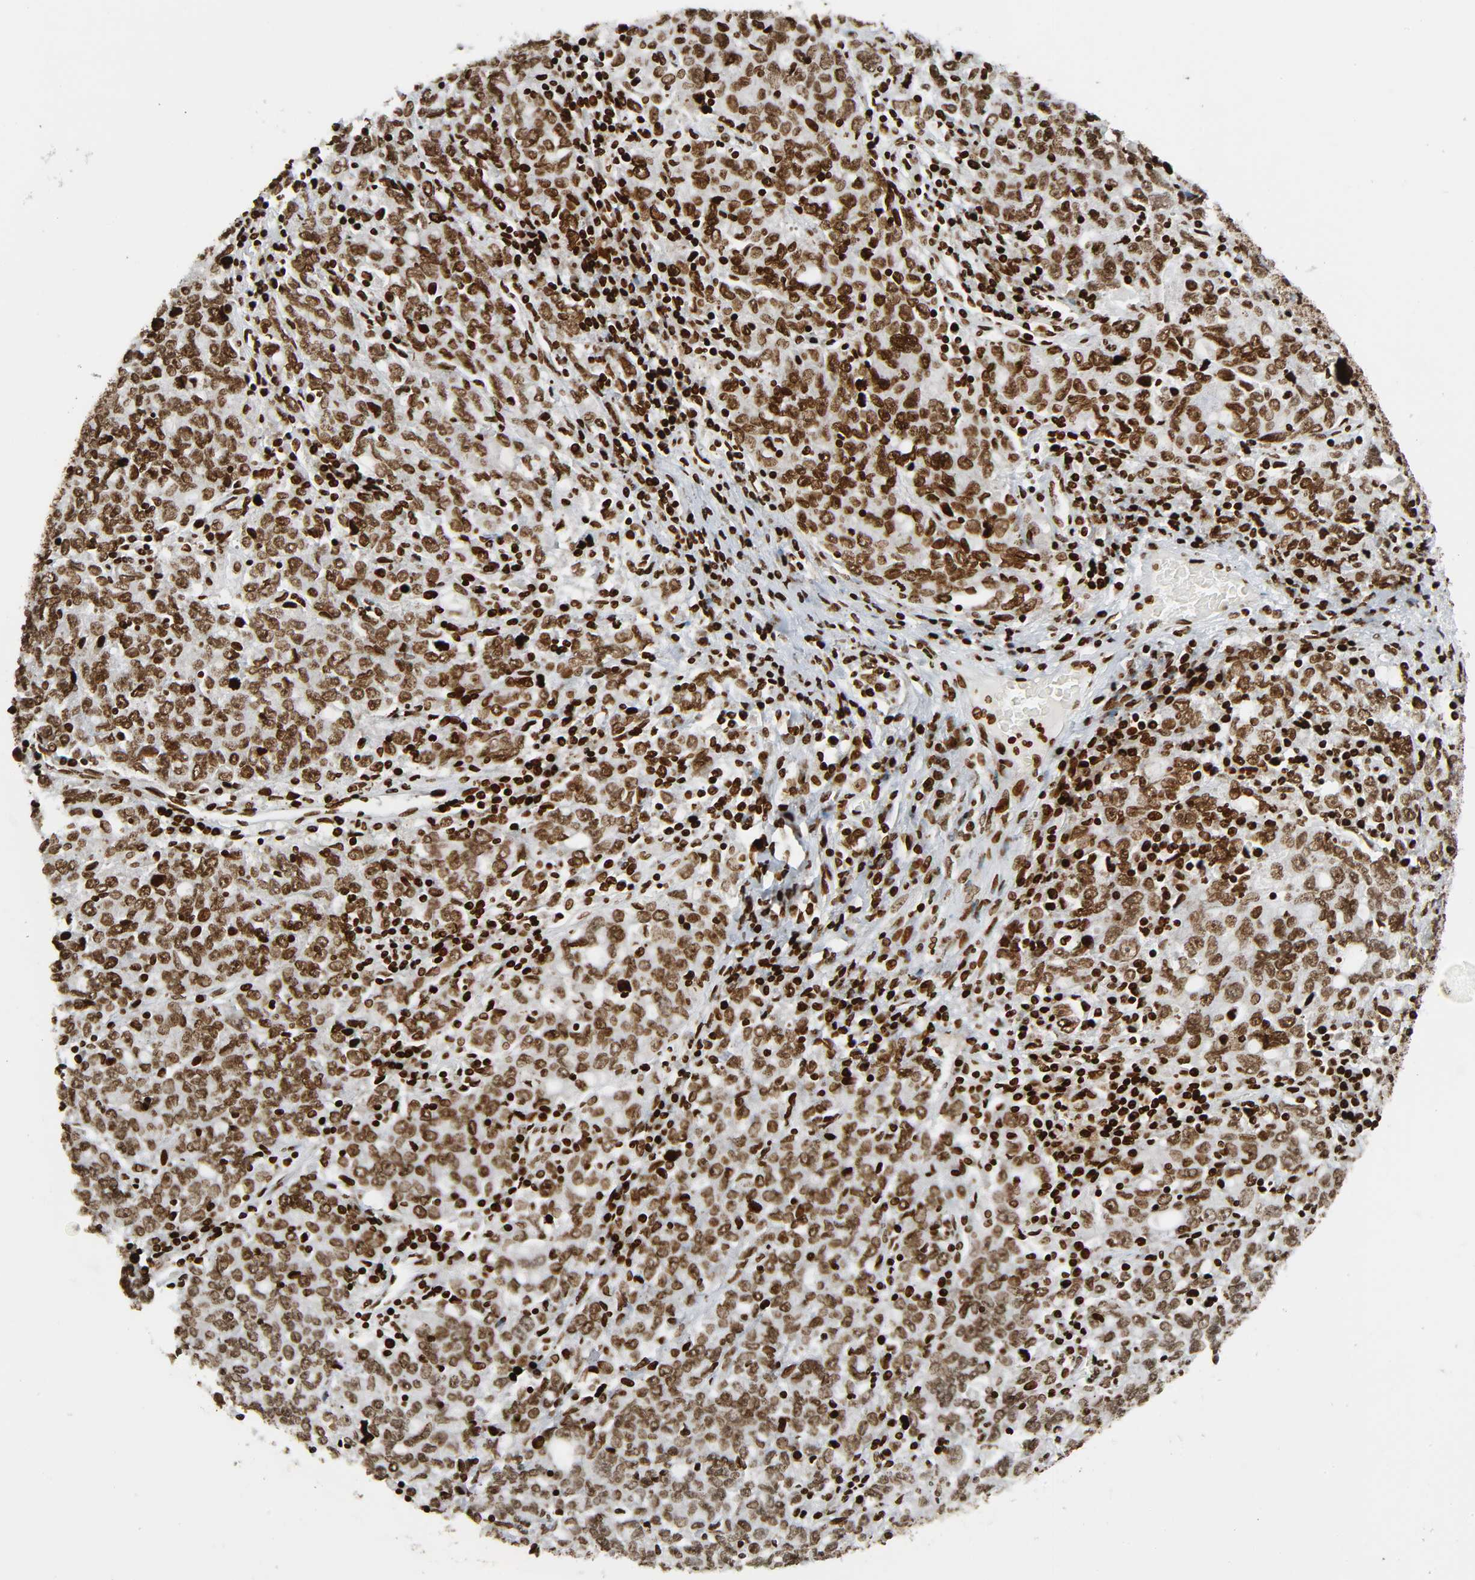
{"staining": {"intensity": "strong", "quantity": ">75%", "location": "nuclear"}, "tissue": "ovarian cancer", "cell_type": "Tumor cells", "image_type": "cancer", "snomed": [{"axis": "morphology", "description": "Carcinoma, endometroid"}, {"axis": "topography", "description": "Ovary"}], "caption": "This micrograph shows IHC staining of human ovarian cancer (endometroid carcinoma), with high strong nuclear expression in about >75% of tumor cells.", "gene": "RXRA", "patient": {"sex": "female", "age": 62}}